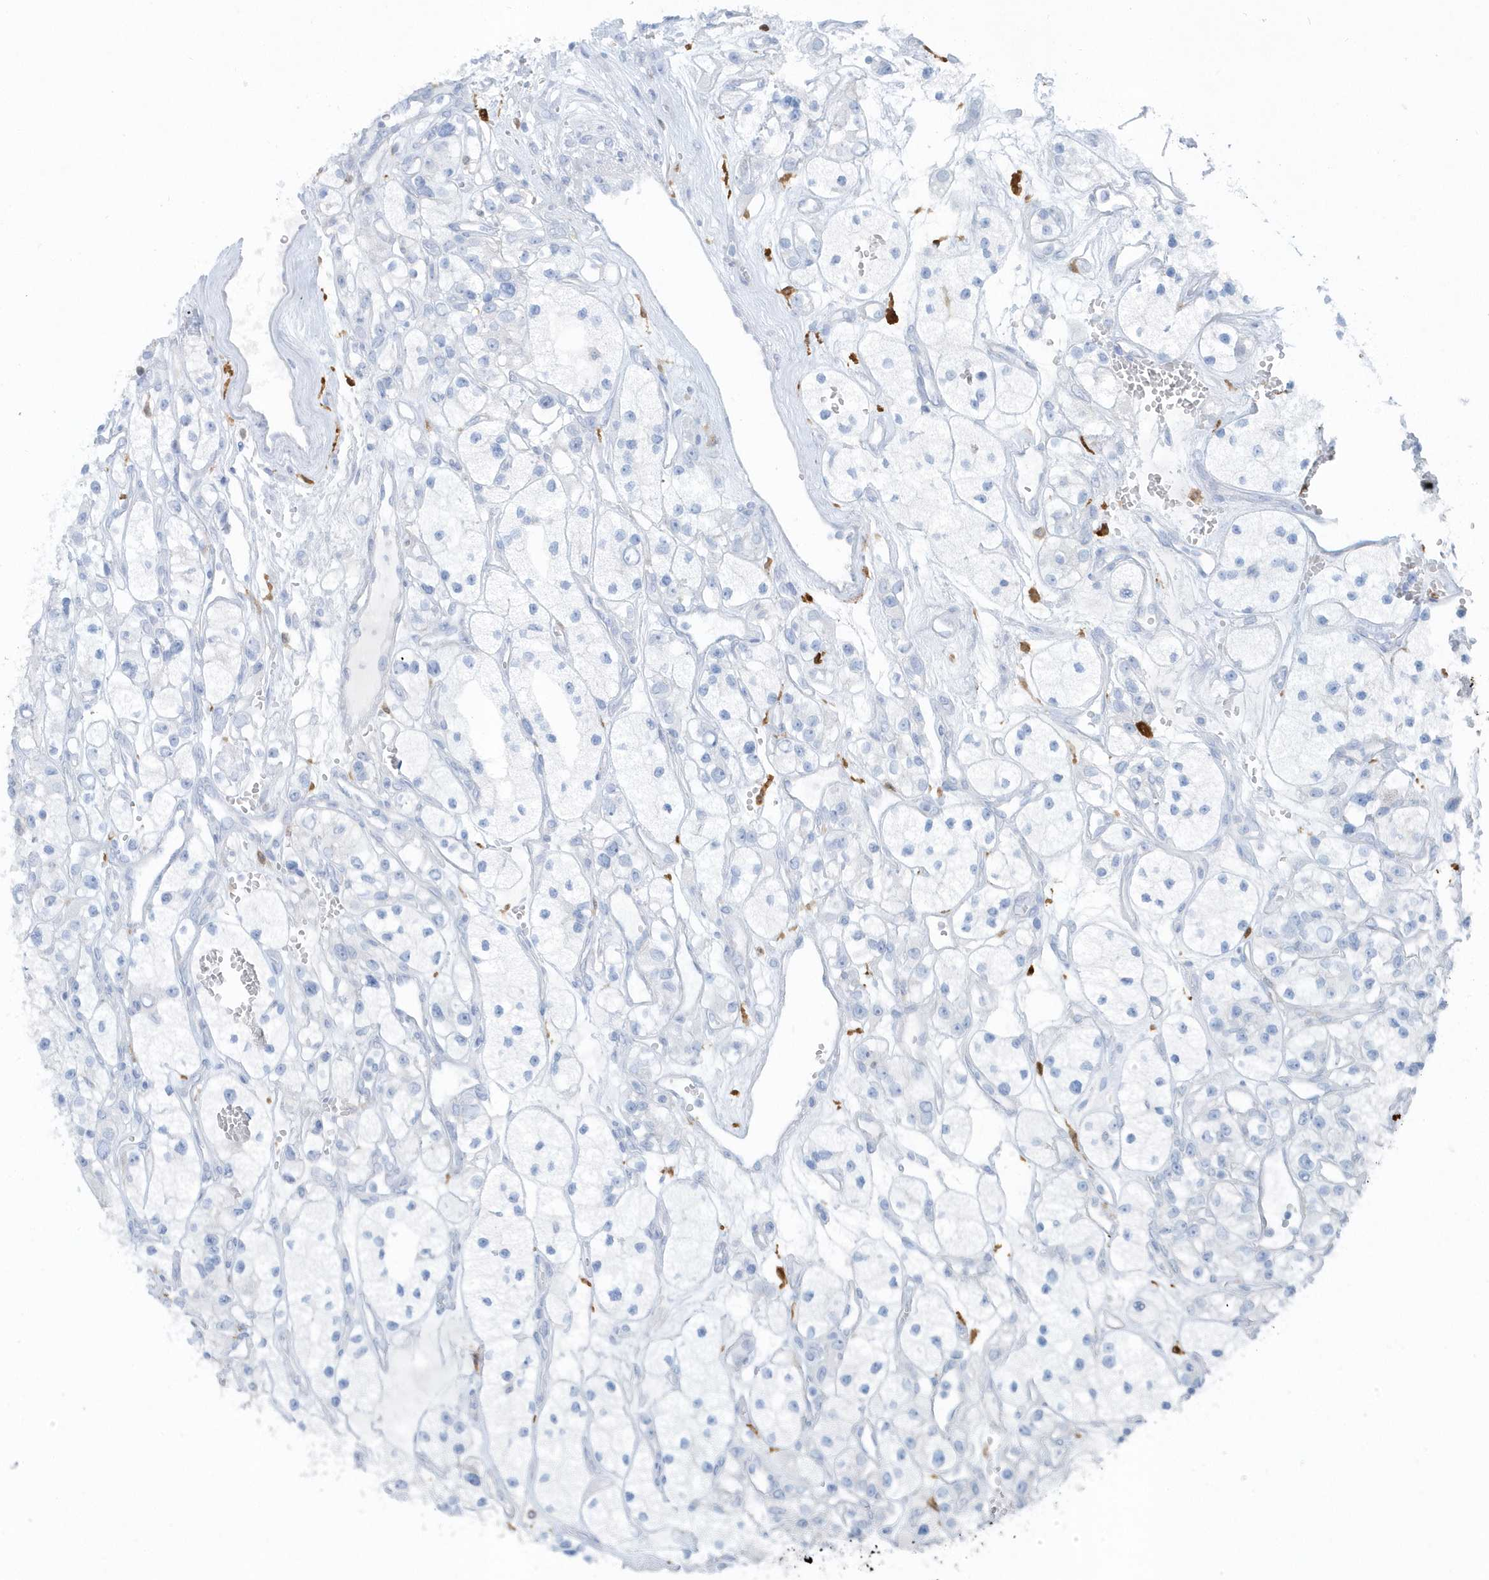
{"staining": {"intensity": "negative", "quantity": "none", "location": "none"}, "tissue": "renal cancer", "cell_type": "Tumor cells", "image_type": "cancer", "snomed": [{"axis": "morphology", "description": "Adenocarcinoma, NOS"}, {"axis": "topography", "description": "Kidney"}], "caption": "Tumor cells show no significant staining in renal cancer (adenocarcinoma). (IHC, brightfield microscopy, high magnification).", "gene": "FAM98A", "patient": {"sex": "female", "age": 57}}